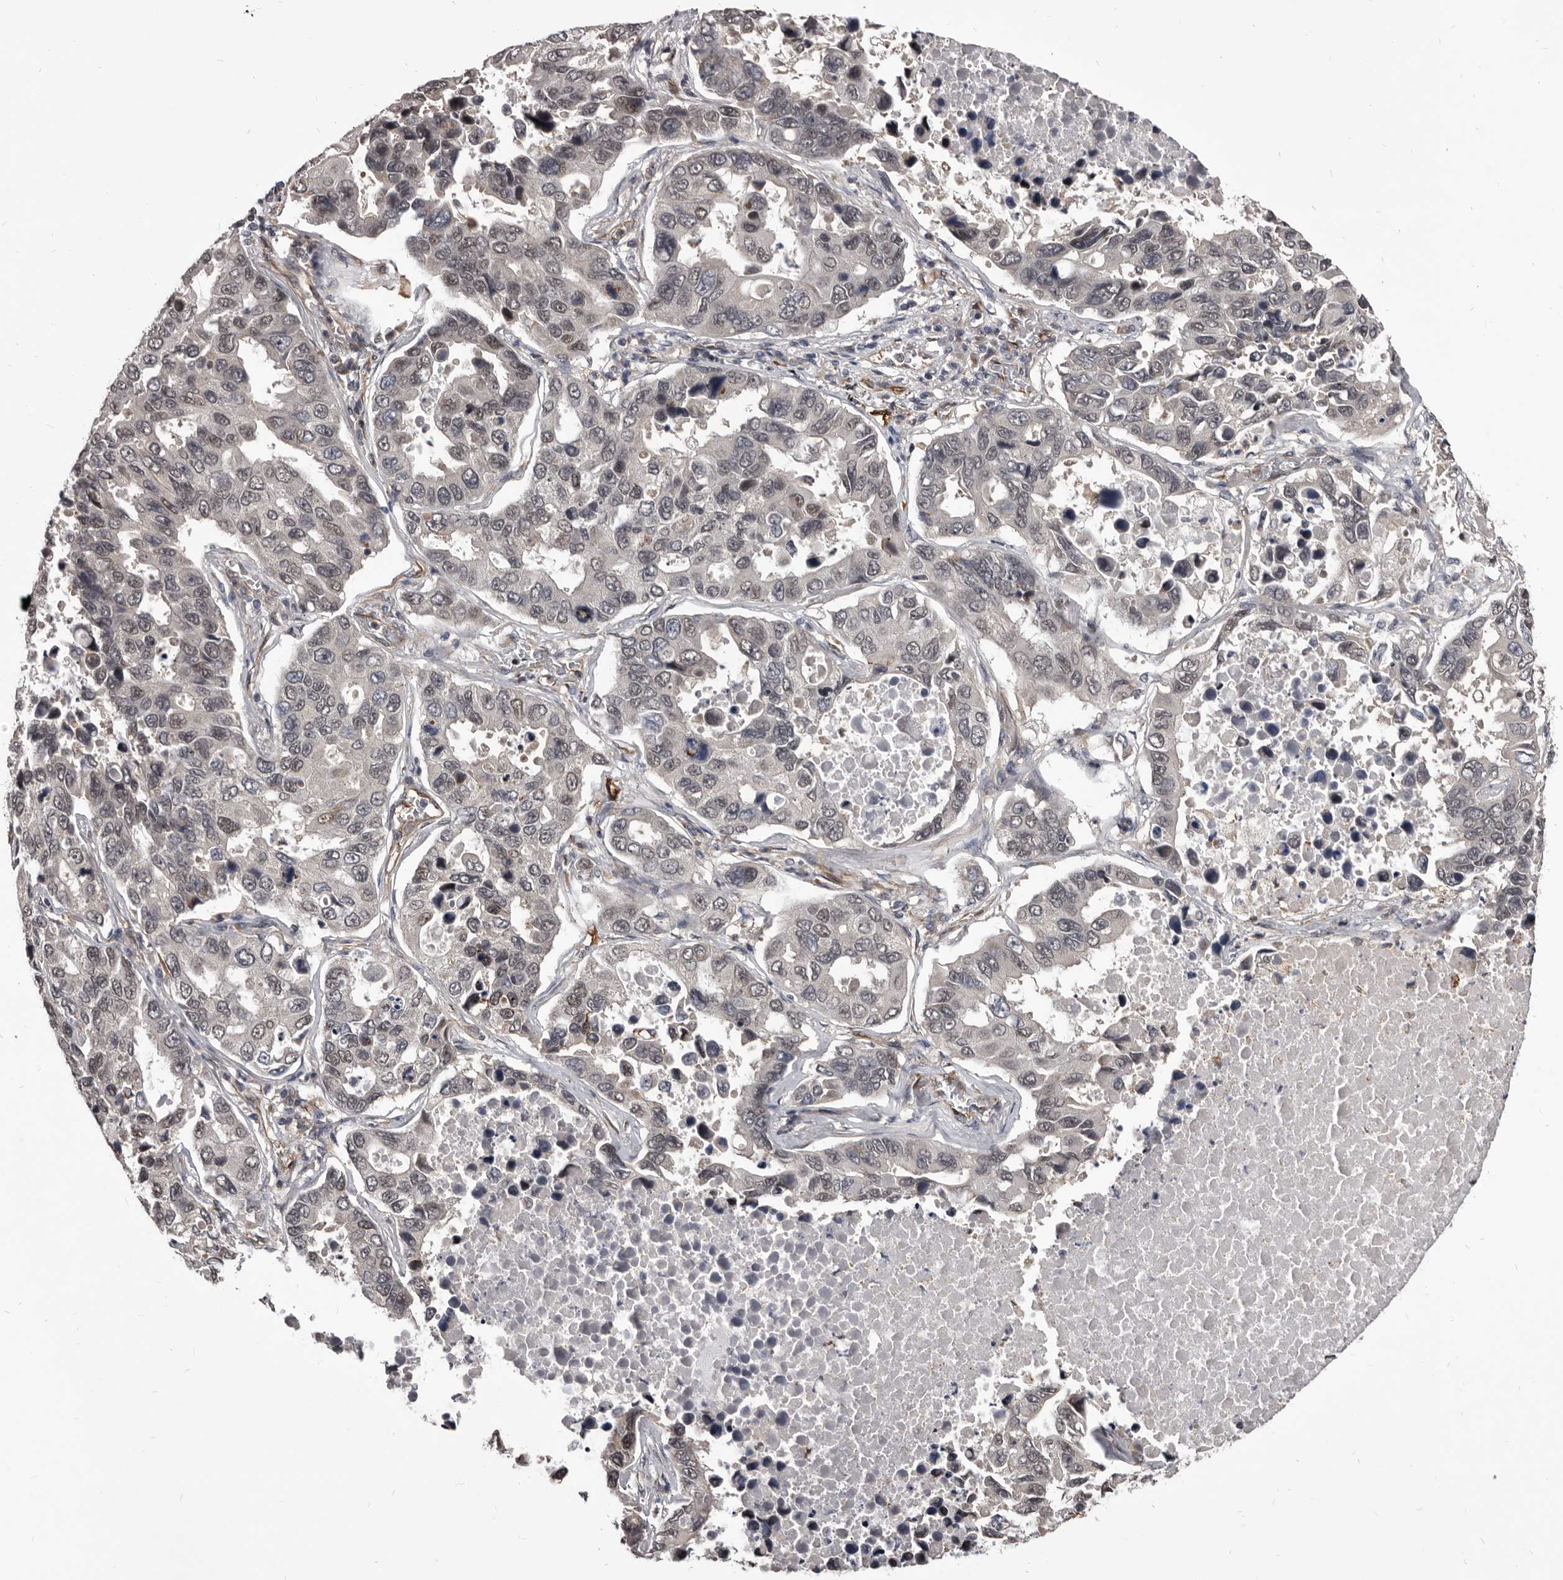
{"staining": {"intensity": "weak", "quantity": "<25%", "location": "cytoplasmic/membranous"}, "tissue": "lung cancer", "cell_type": "Tumor cells", "image_type": "cancer", "snomed": [{"axis": "morphology", "description": "Adenocarcinoma, NOS"}, {"axis": "topography", "description": "Lung"}], "caption": "Immunohistochemistry (IHC) of human lung adenocarcinoma reveals no expression in tumor cells. The staining is performed using DAB brown chromogen with nuclei counter-stained in using hematoxylin.", "gene": "ADAMTS20", "patient": {"sex": "male", "age": 64}}